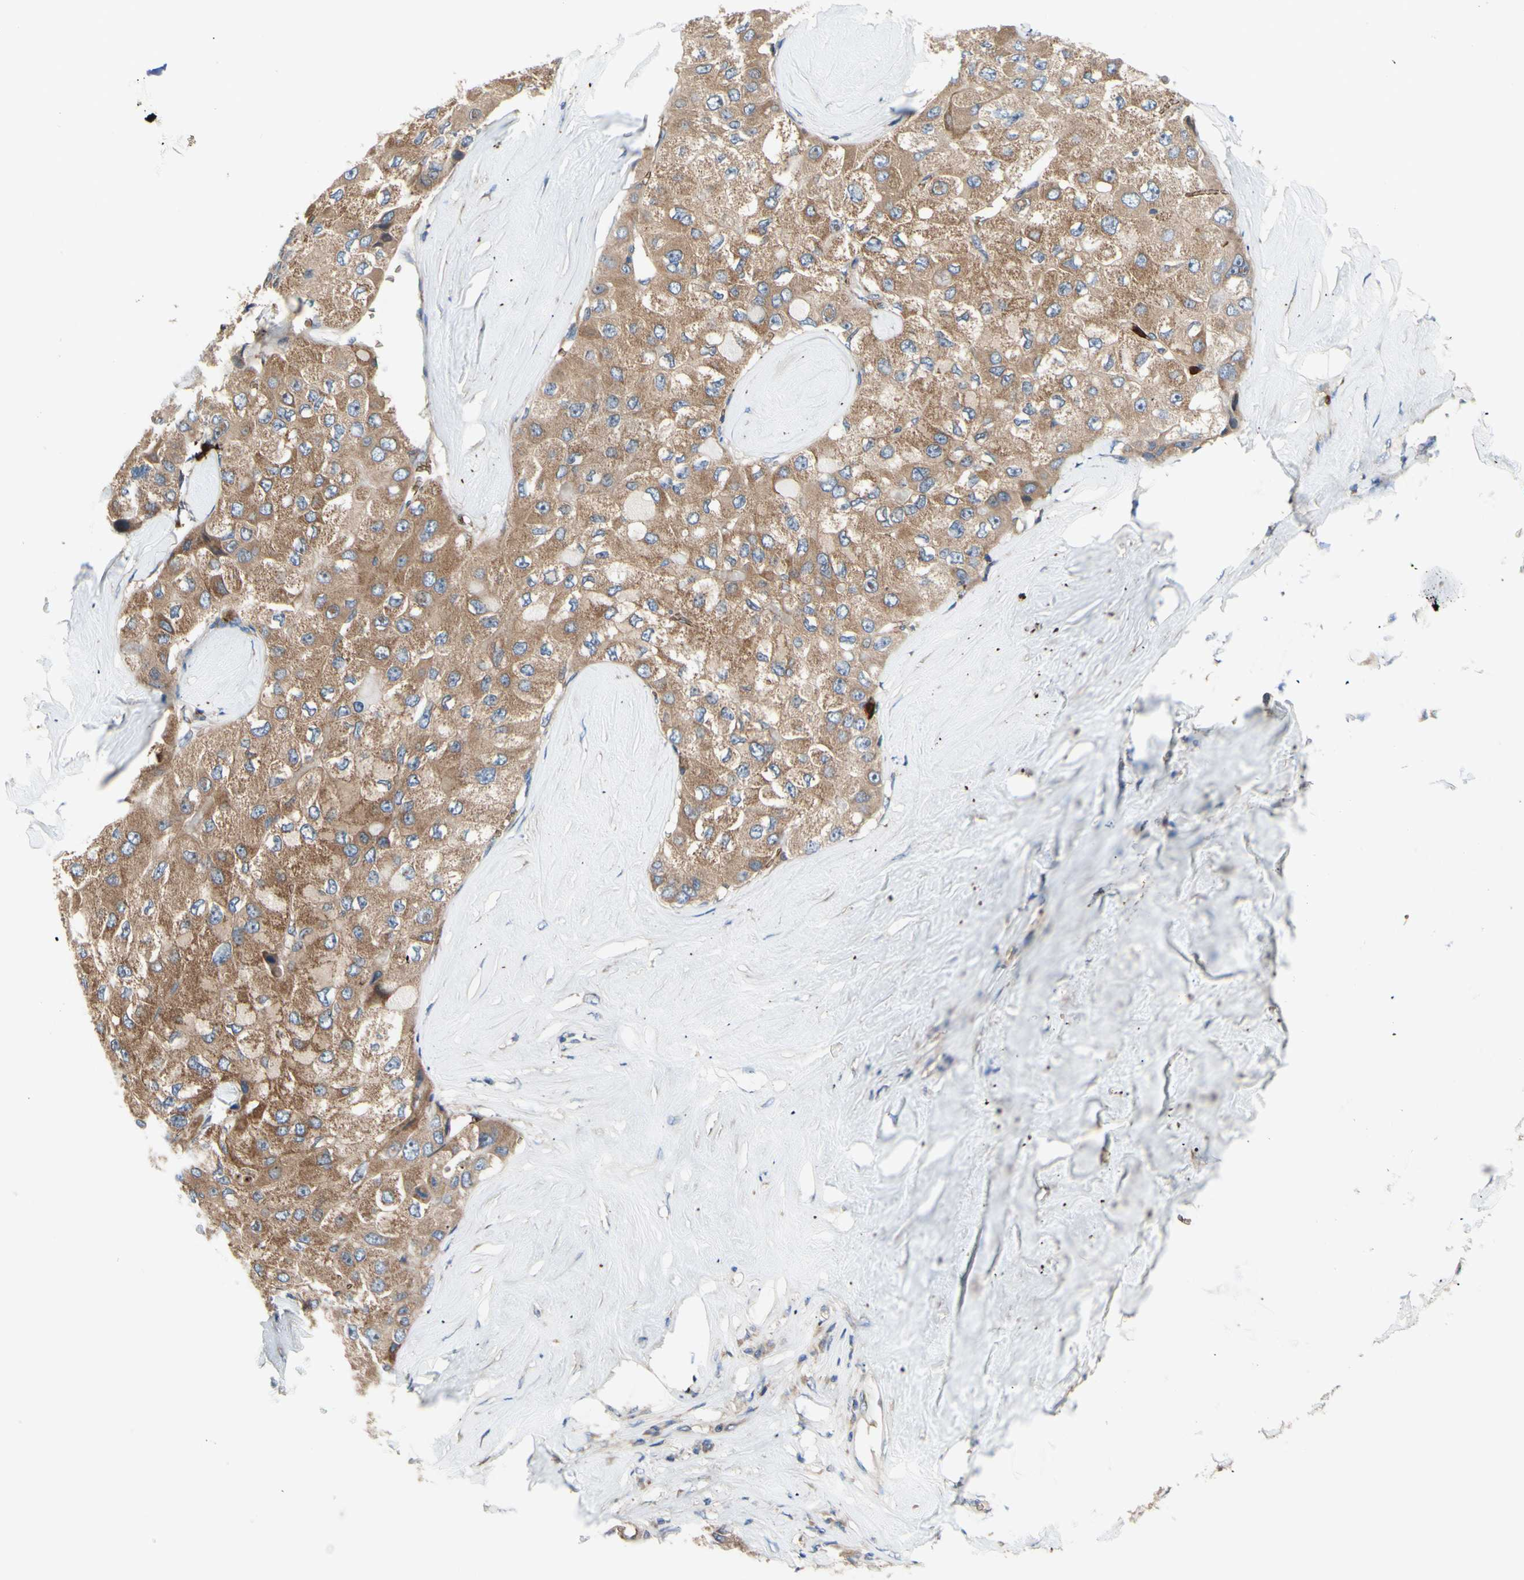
{"staining": {"intensity": "weak", "quantity": ">75%", "location": "cytoplasmic/membranous"}, "tissue": "liver cancer", "cell_type": "Tumor cells", "image_type": "cancer", "snomed": [{"axis": "morphology", "description": "Carcinoma, Hepatocellular, NOS"}, {"axis": "topography", "description": "Liver"}], "caption": "Immunohistochemistry (IHC) of hepatocellular carcinoma (liver) reveals low levels of weak cytoplasmic/membranous staining in about >75% of tumor cells. (DAB = brown stain, brightfield microscopy at high magnification).", "gene": "USP9X", "patient": {"sex": "male", "age": 80}}